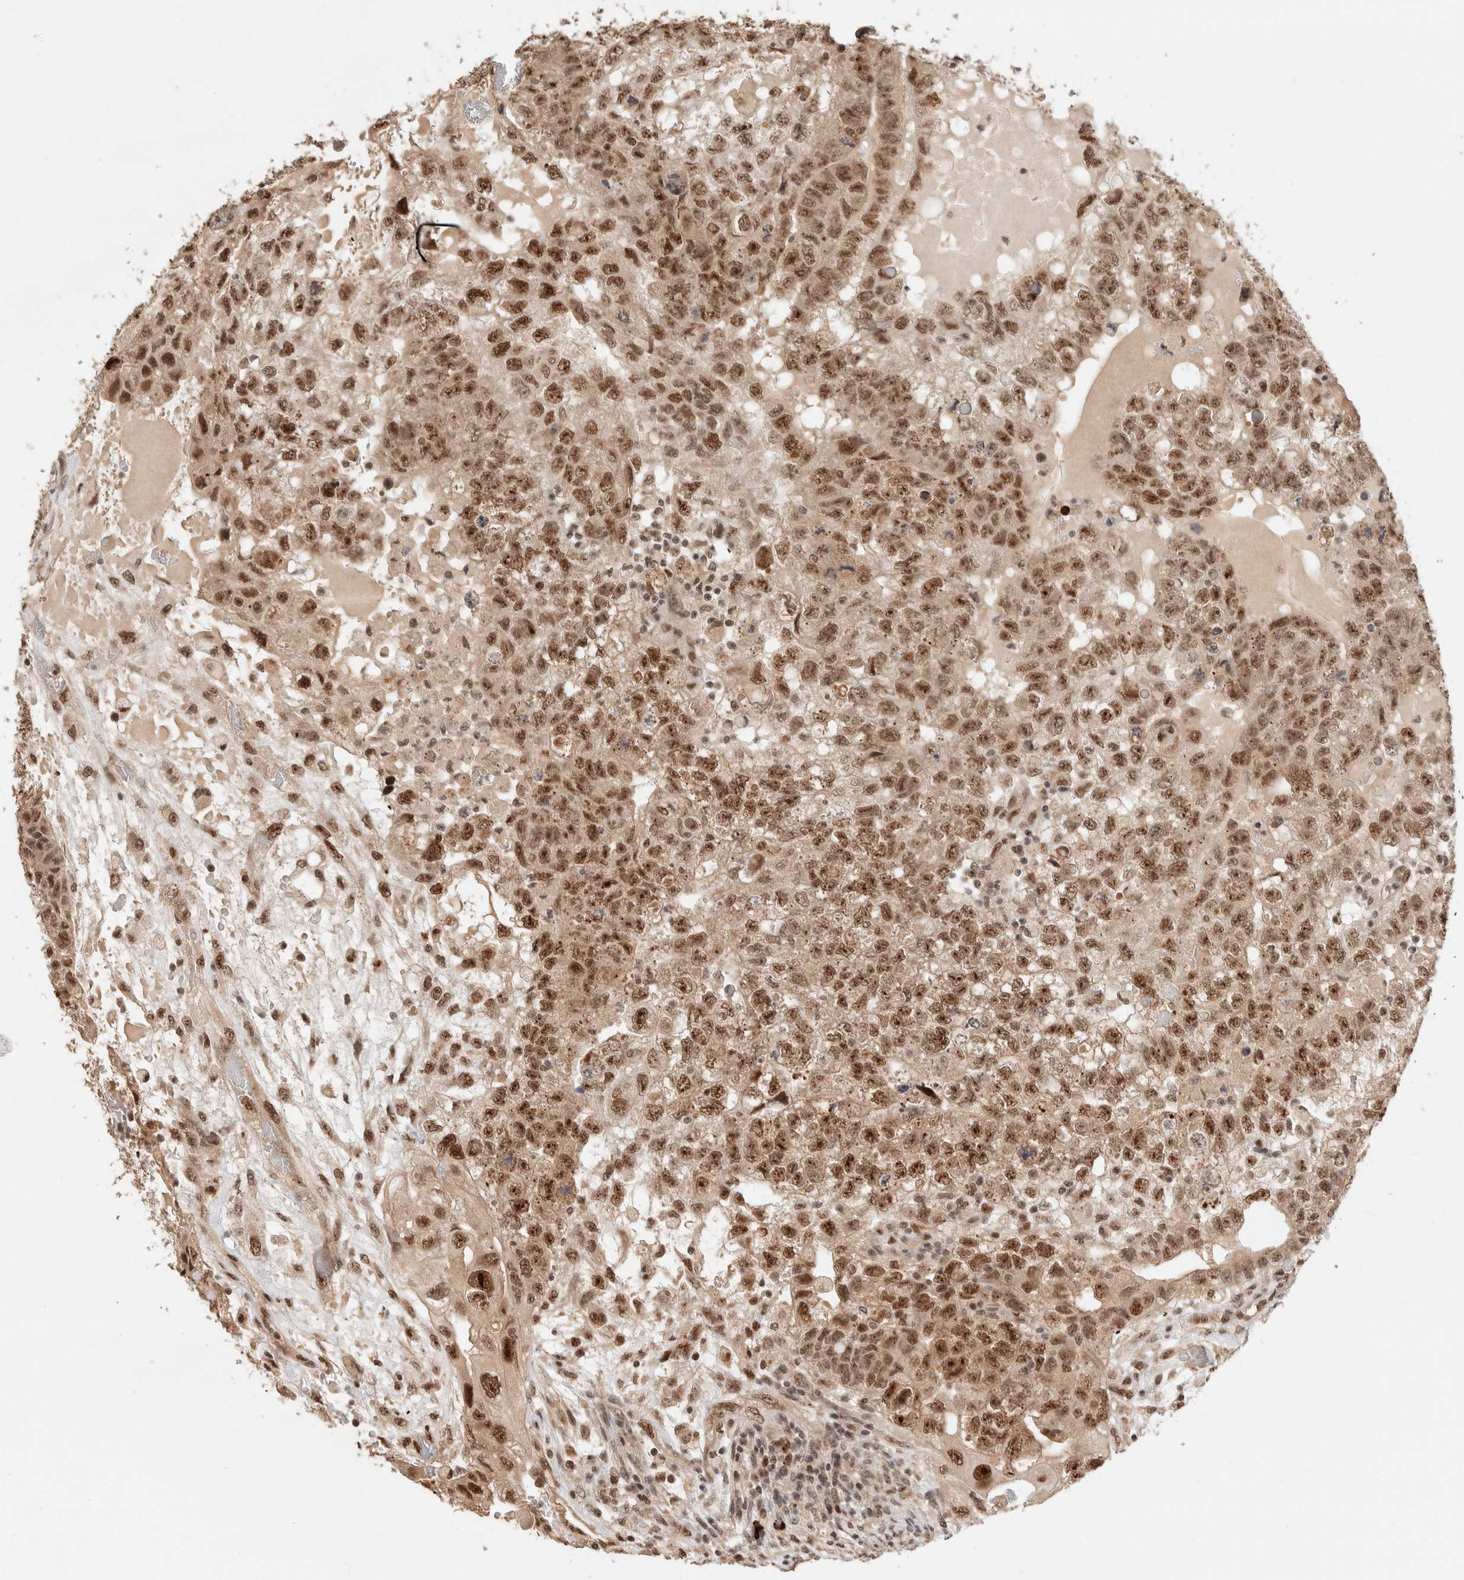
{"staining": {"intensity": "moderate", "quantity": ">75%", "location": "nuclear"}, "tissue": "testis cancer", "cell_type": "Tumor cells", "image_type": "cancer", "snomed": [{"axis": "morphology", "description": "Carcinoma, Embryonal, NOS"}, {"axis": "topography", "description": "Testis"}], "caption": "Testis embryonal carcinoma stained with a brown dye shows moderate nuclear positive expression in approximately >75% of tumor cells.", "gene": "MPHOSPH6", "patient": {"sex": "male", "age": 36}}